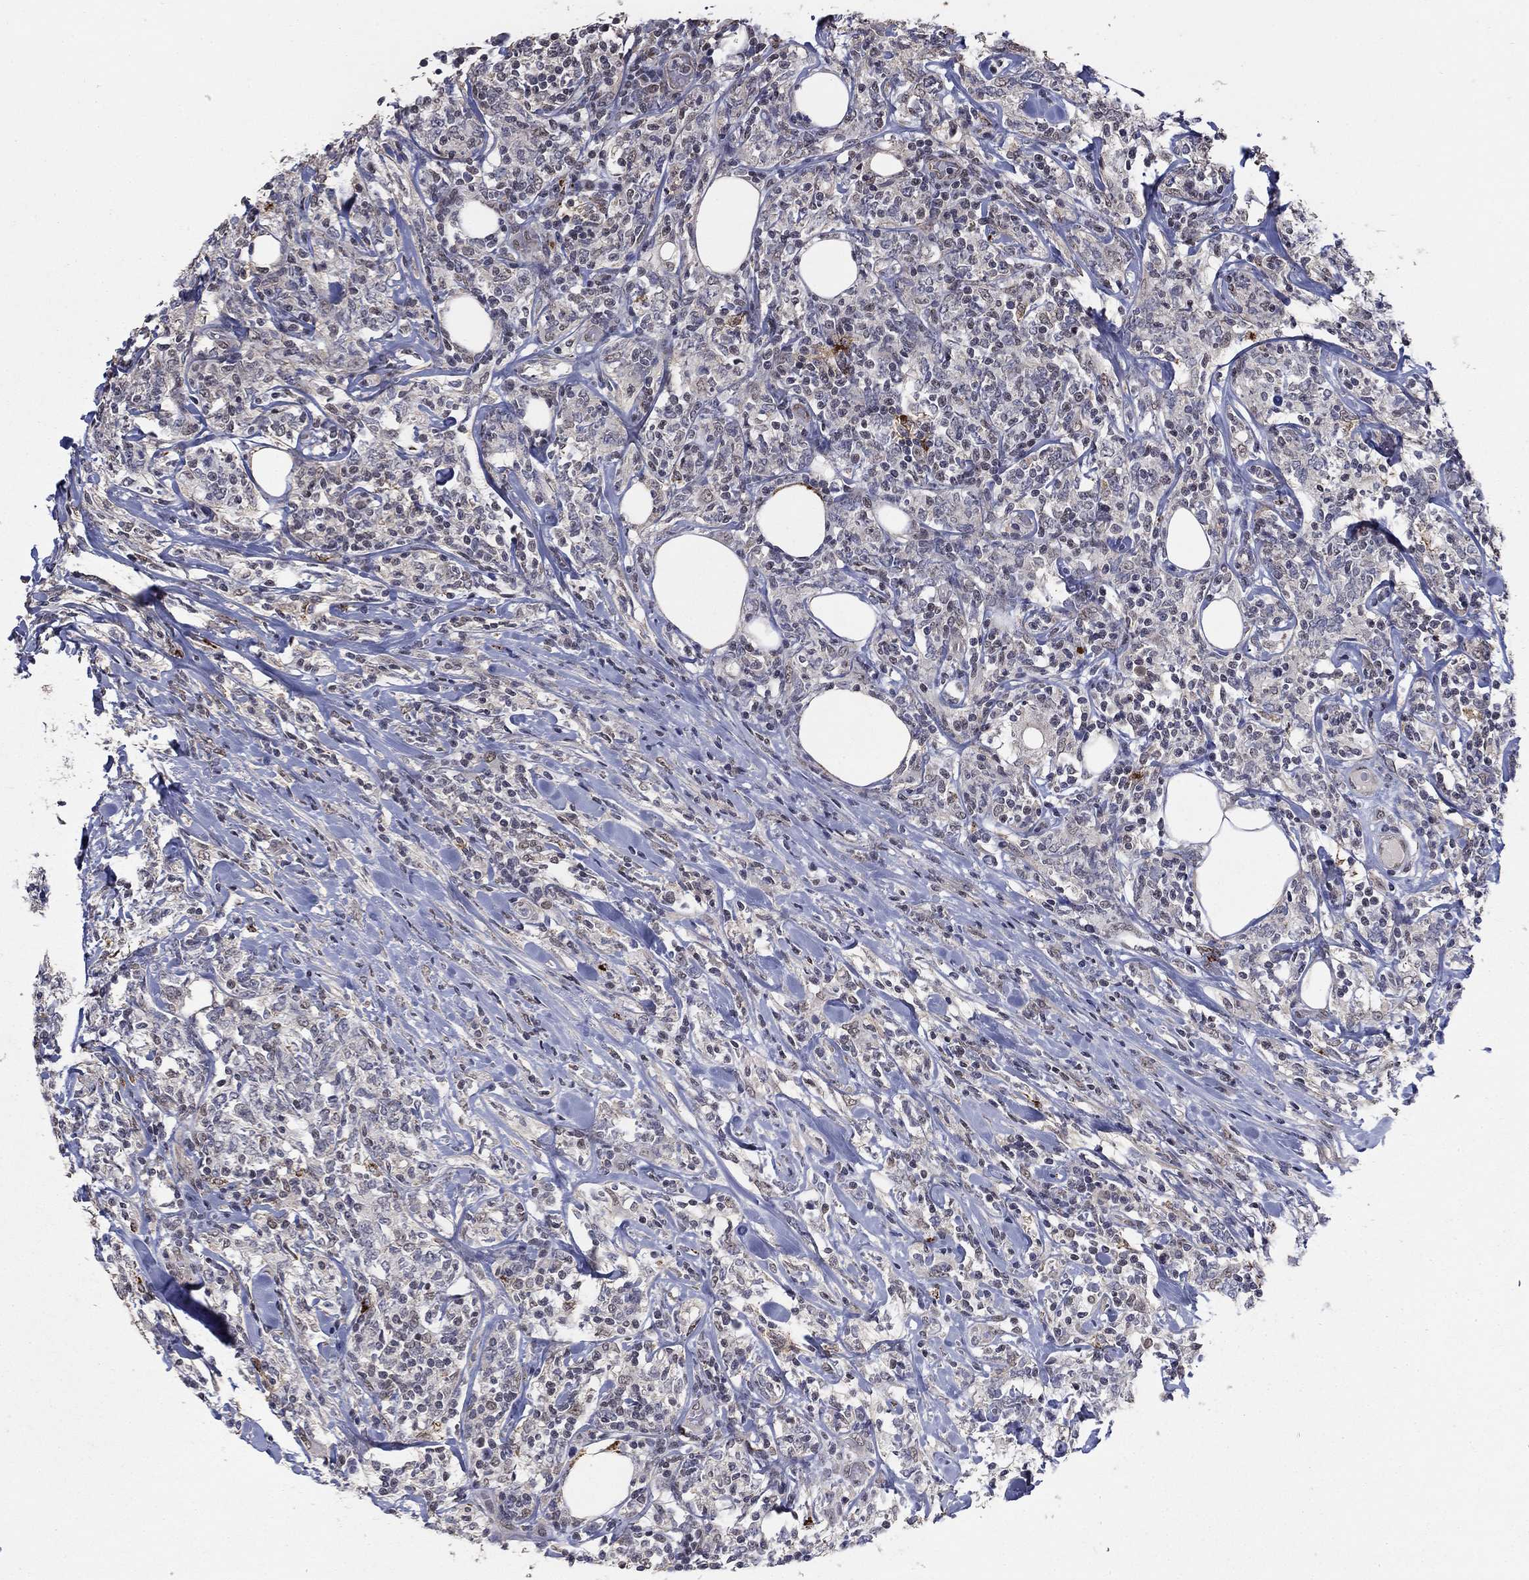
{"staining": {"intensity": "negative", "quantity": "none", "location": "none"}, "tissue": "lymphoma", "cell_type": "Tumor cells", "image_type": "cancer", "snomed": [{"axis": "morphology", "description": "Malignant lymphoma, non-Hodgkin's type, High grade"}, {"axis": "topography", "description": "Lymph node"}], "caption": "Human lymphoma stained for a protein using immunohistochemistry displays no expression in tumor cells.", "gene": "GRIA3", "patient": {"sex": "female", "age": 84}}